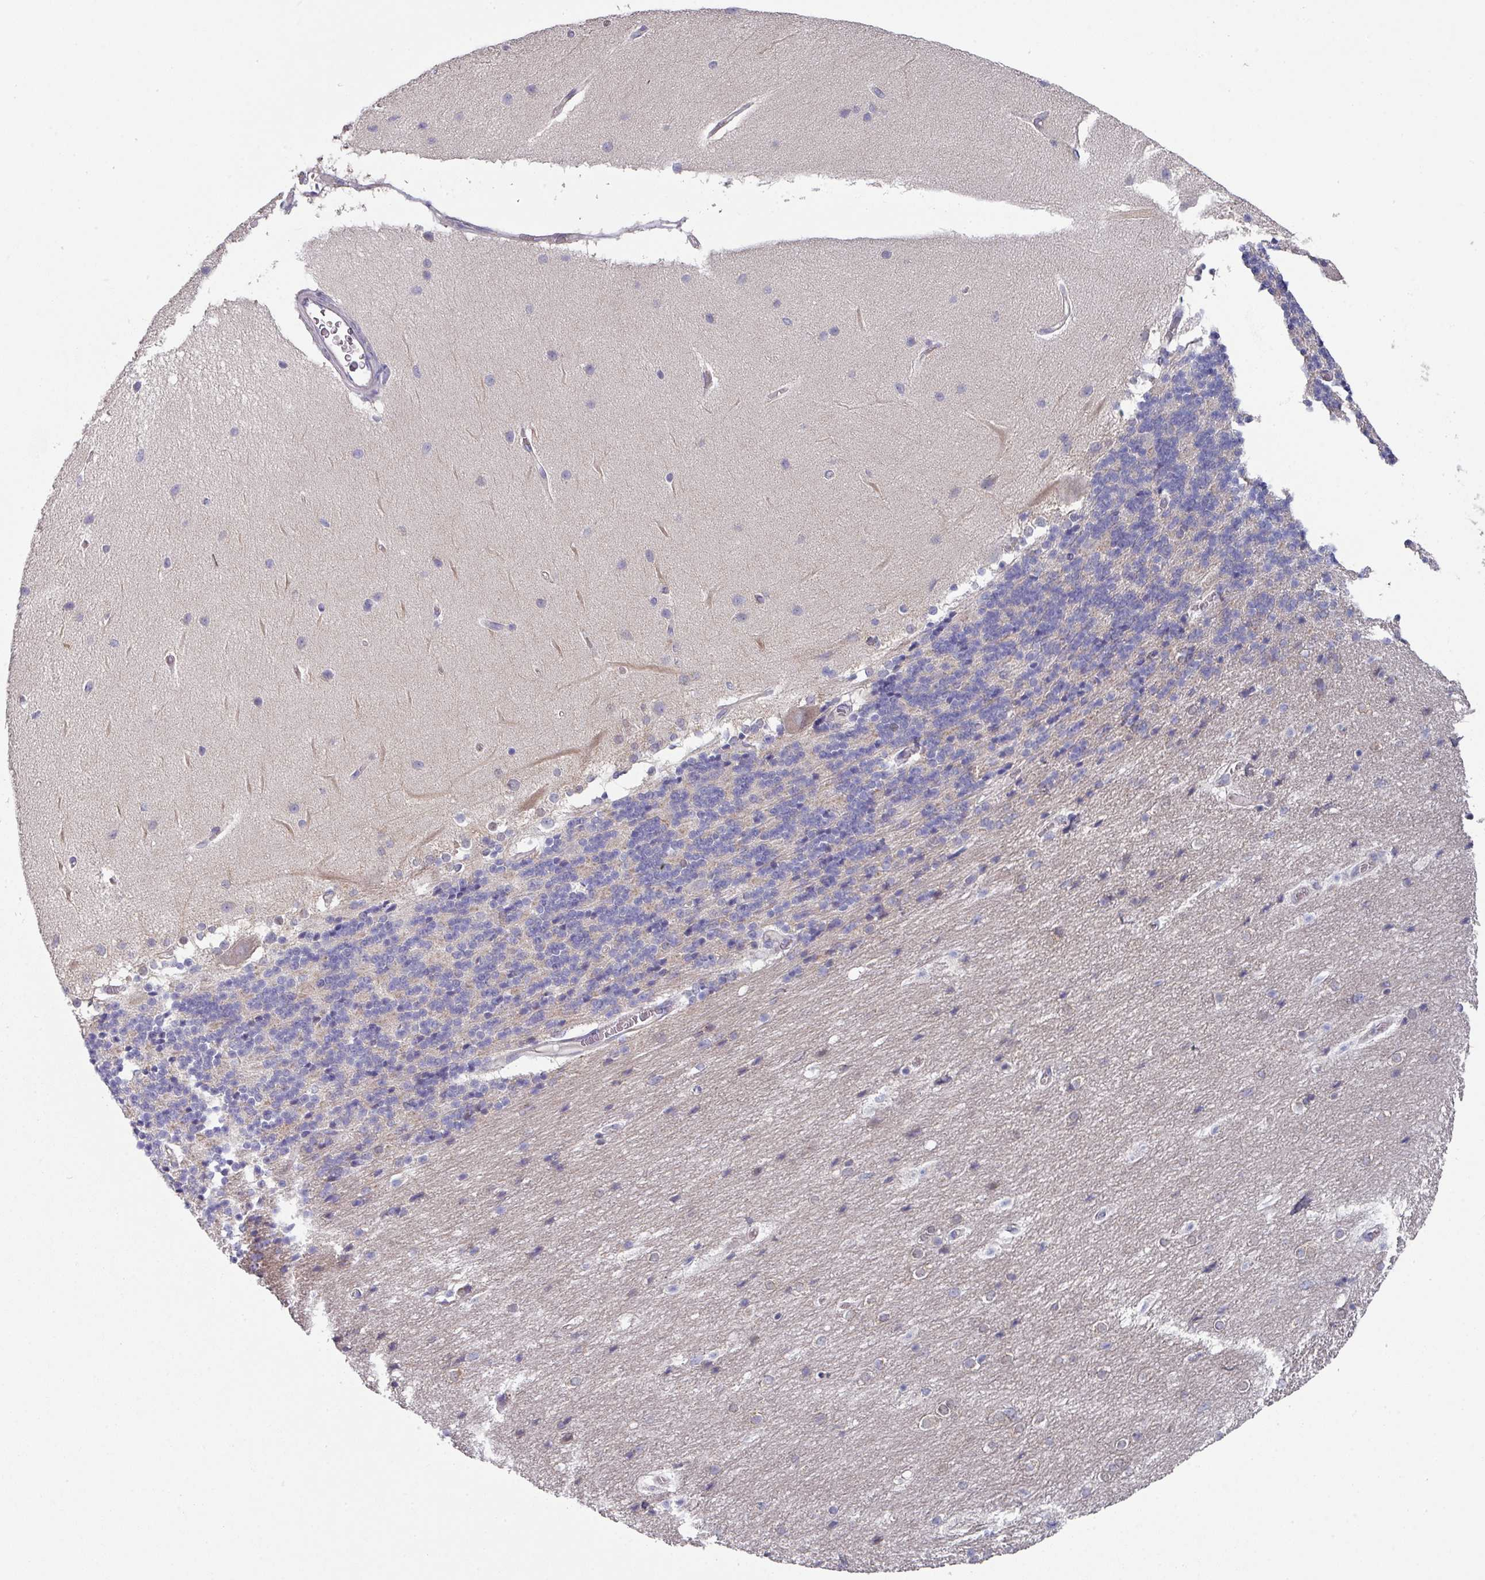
{"staining": {"intensity": "moderate", "quantity": "<25%", "location": "cytoplasmic/membranous"}, "tissue": "cerebellum", "cell_type": "Cells in granular layer", "image_type": "normal", "snomed": [{"axis": "morphology", "description": "Normal tissue, NOS"}, {"axis": "topography", "description": "Cerebellum"}], "caption": "Immunohistochemical staining of unremarkable cerebellum shows moderate cytoplasmic/membranous protein expression in approximately <25% of cells in granular layer.", "gene": "DCAF12L1", "patient": {"sex": "female", "age": 54}}